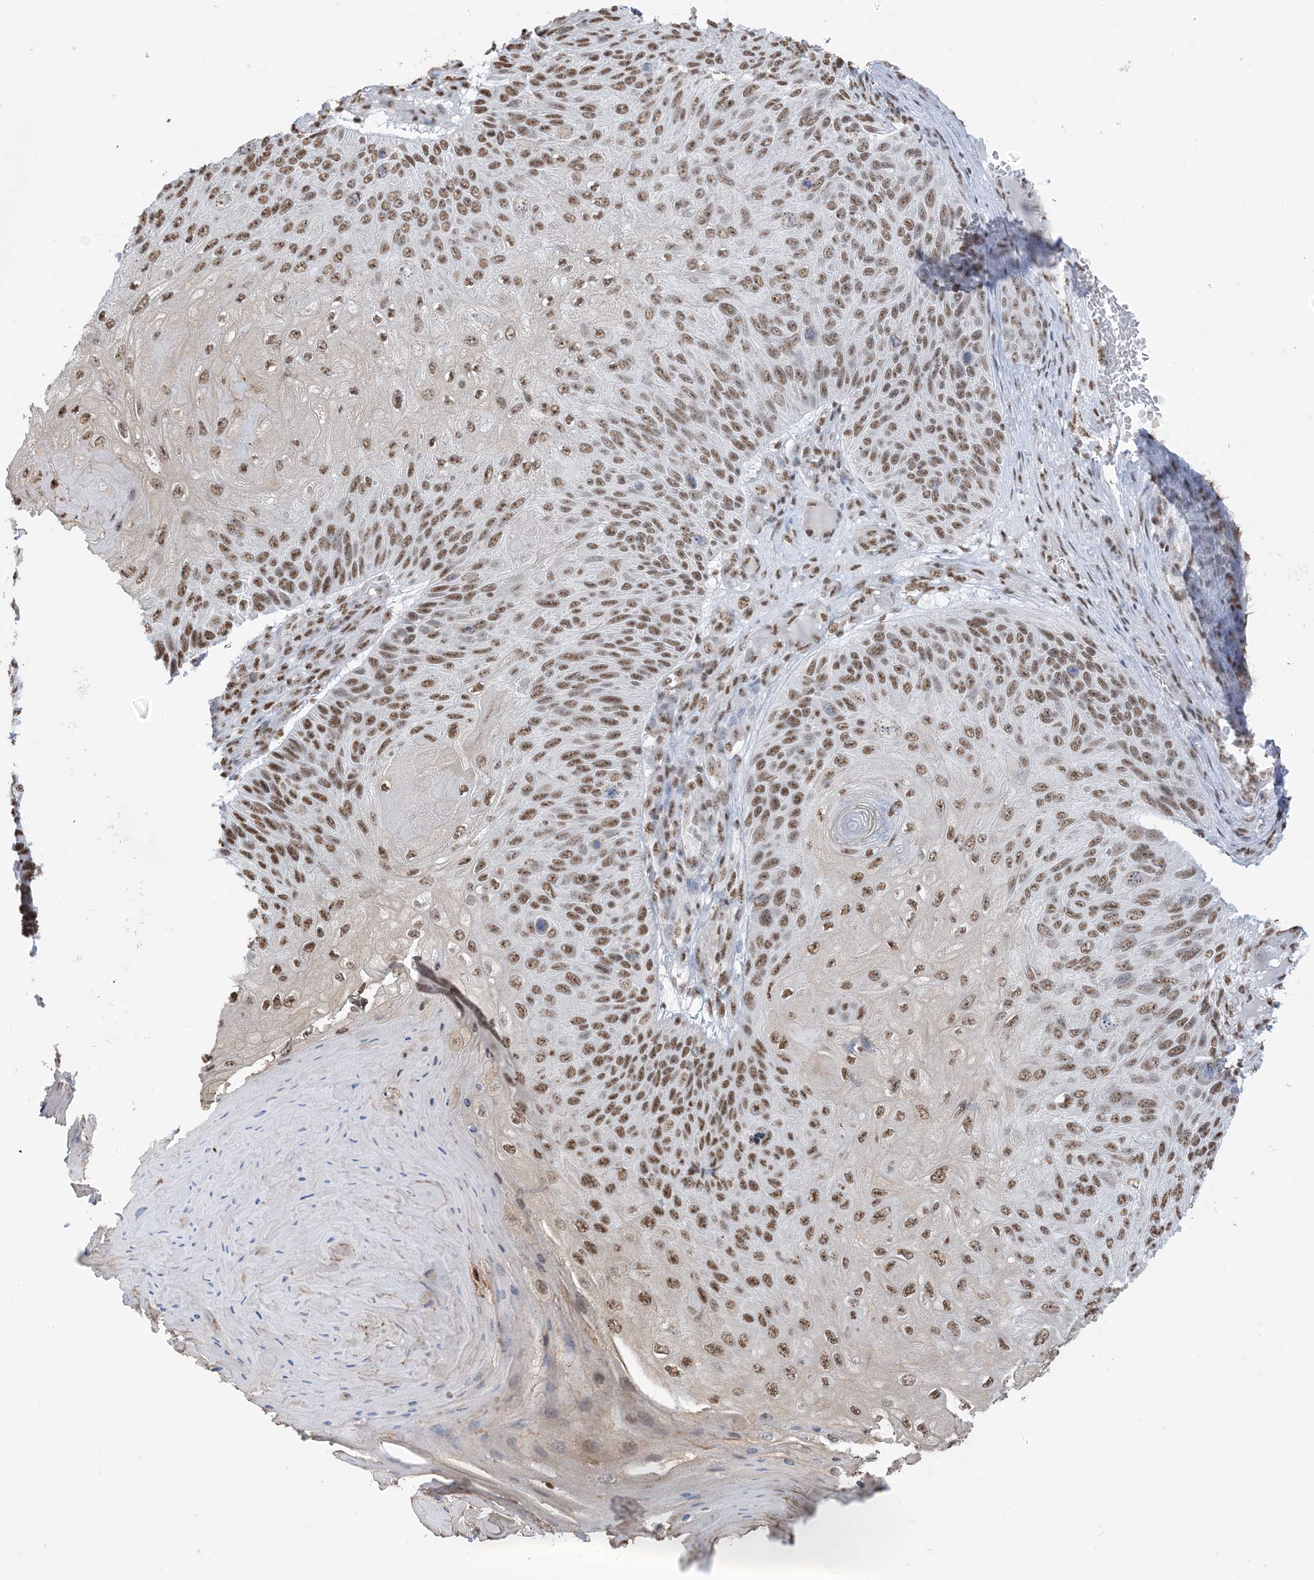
{"staining": {"intensity": "strong", "quantity": ">75%", "location": "nuclear"}, "tissue": "skin cancer", "cell_type": "Tumor cells", "image_type": "cancer", "snomed": [{"axis": "morphology", "description": "Squamous cell carcinoma, NOS"}, {"axis": "topography", "description": "Skin"}], "caption": "A histopathology image showing strong nuclear staining in about >75% of tumor cells in squamous cell carcinoma (skin), as visualized by brown immunohistochemical staining.", "gene": "ZNF792", "patient": {"sex": "female", "age": 88}}